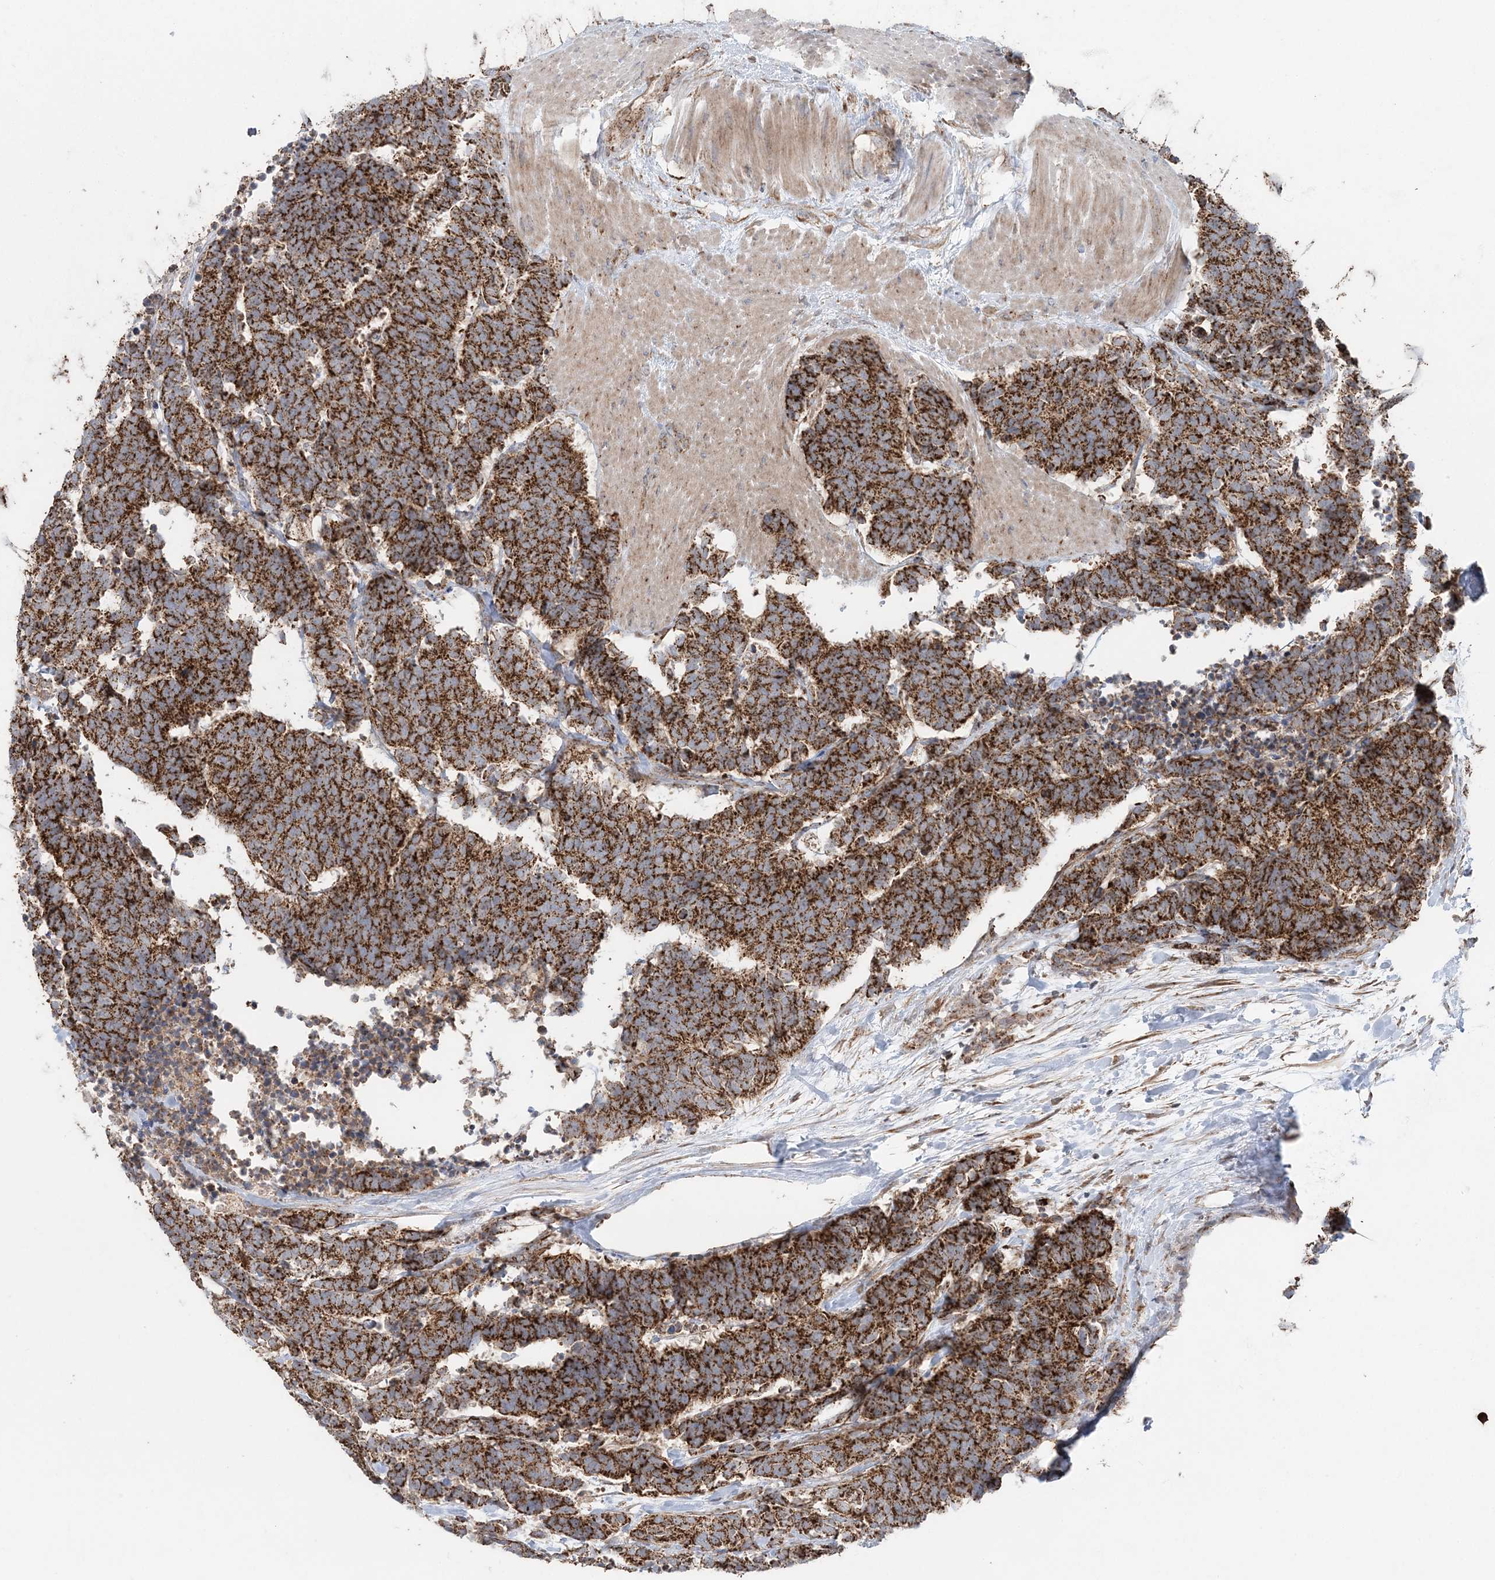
{"staining": {"intensity": "strong", "quantity": ">75%", "location": "cytoplasmic/membranous"}, "tissue": "carcinoid", "cell_type": "Tumor cells", "image_type": "cancer", "snomed": [{"axis": "morphology", "description": "Carcinoma, NOS"}, {"axis": "morphology", "description": "Carcinoid, malignant, NOS"}, {"axis": "topography", "description": "Urinary bladder"}], "caption": "Tumor cells demonstrate high levels of strong cytoplasmic/membranous positivity in approximately >75% of cells in malignant carcinoid.", "gene": "LRPPRC", "patient": {"sex": "male", "age": 57}}